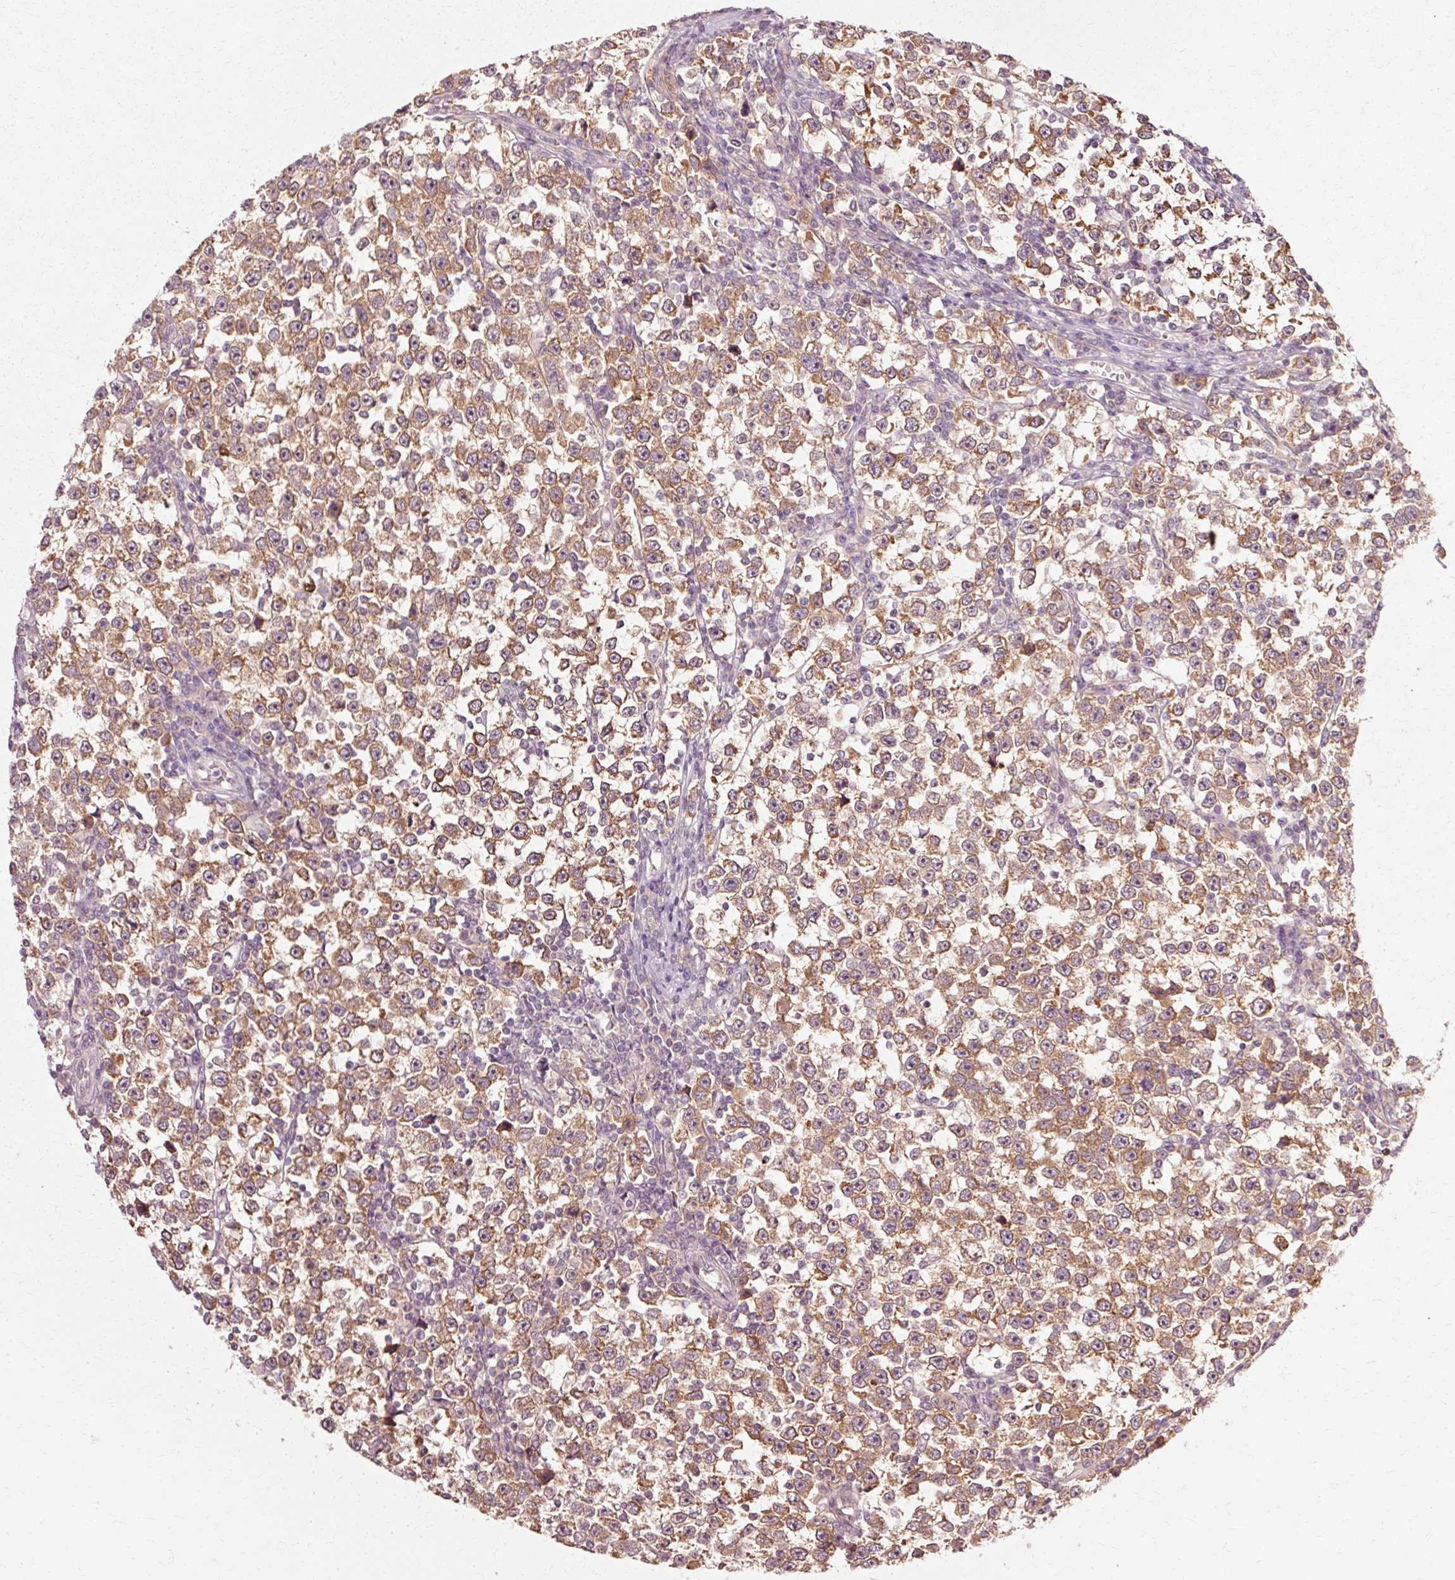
{"staining": {"intensity": "moderate", "quantity": ">75%", "location": "cytoplasmic/membranous"}, "tissue": "testis cancer", "cell_type": "Tumor cells", "image_type": "cancer", "snomed": [{"axis": "morphology", "description": "Normal tissue, NOS"}, {"axis": "morphology", "description": "Seminoma, NOS"}, {"axis": "topography", "description": "Testis"}], "caption": "A medium amount of moderate cytoplasmic/membranous expression is appreciated in approximately >75% of tumor cells in testis cancer (seminoma) tissue. (IHC, brightfield microscopy, high magnification).", "gene": "RGPD5", "patient": {"sex": "male", "age": 43}}